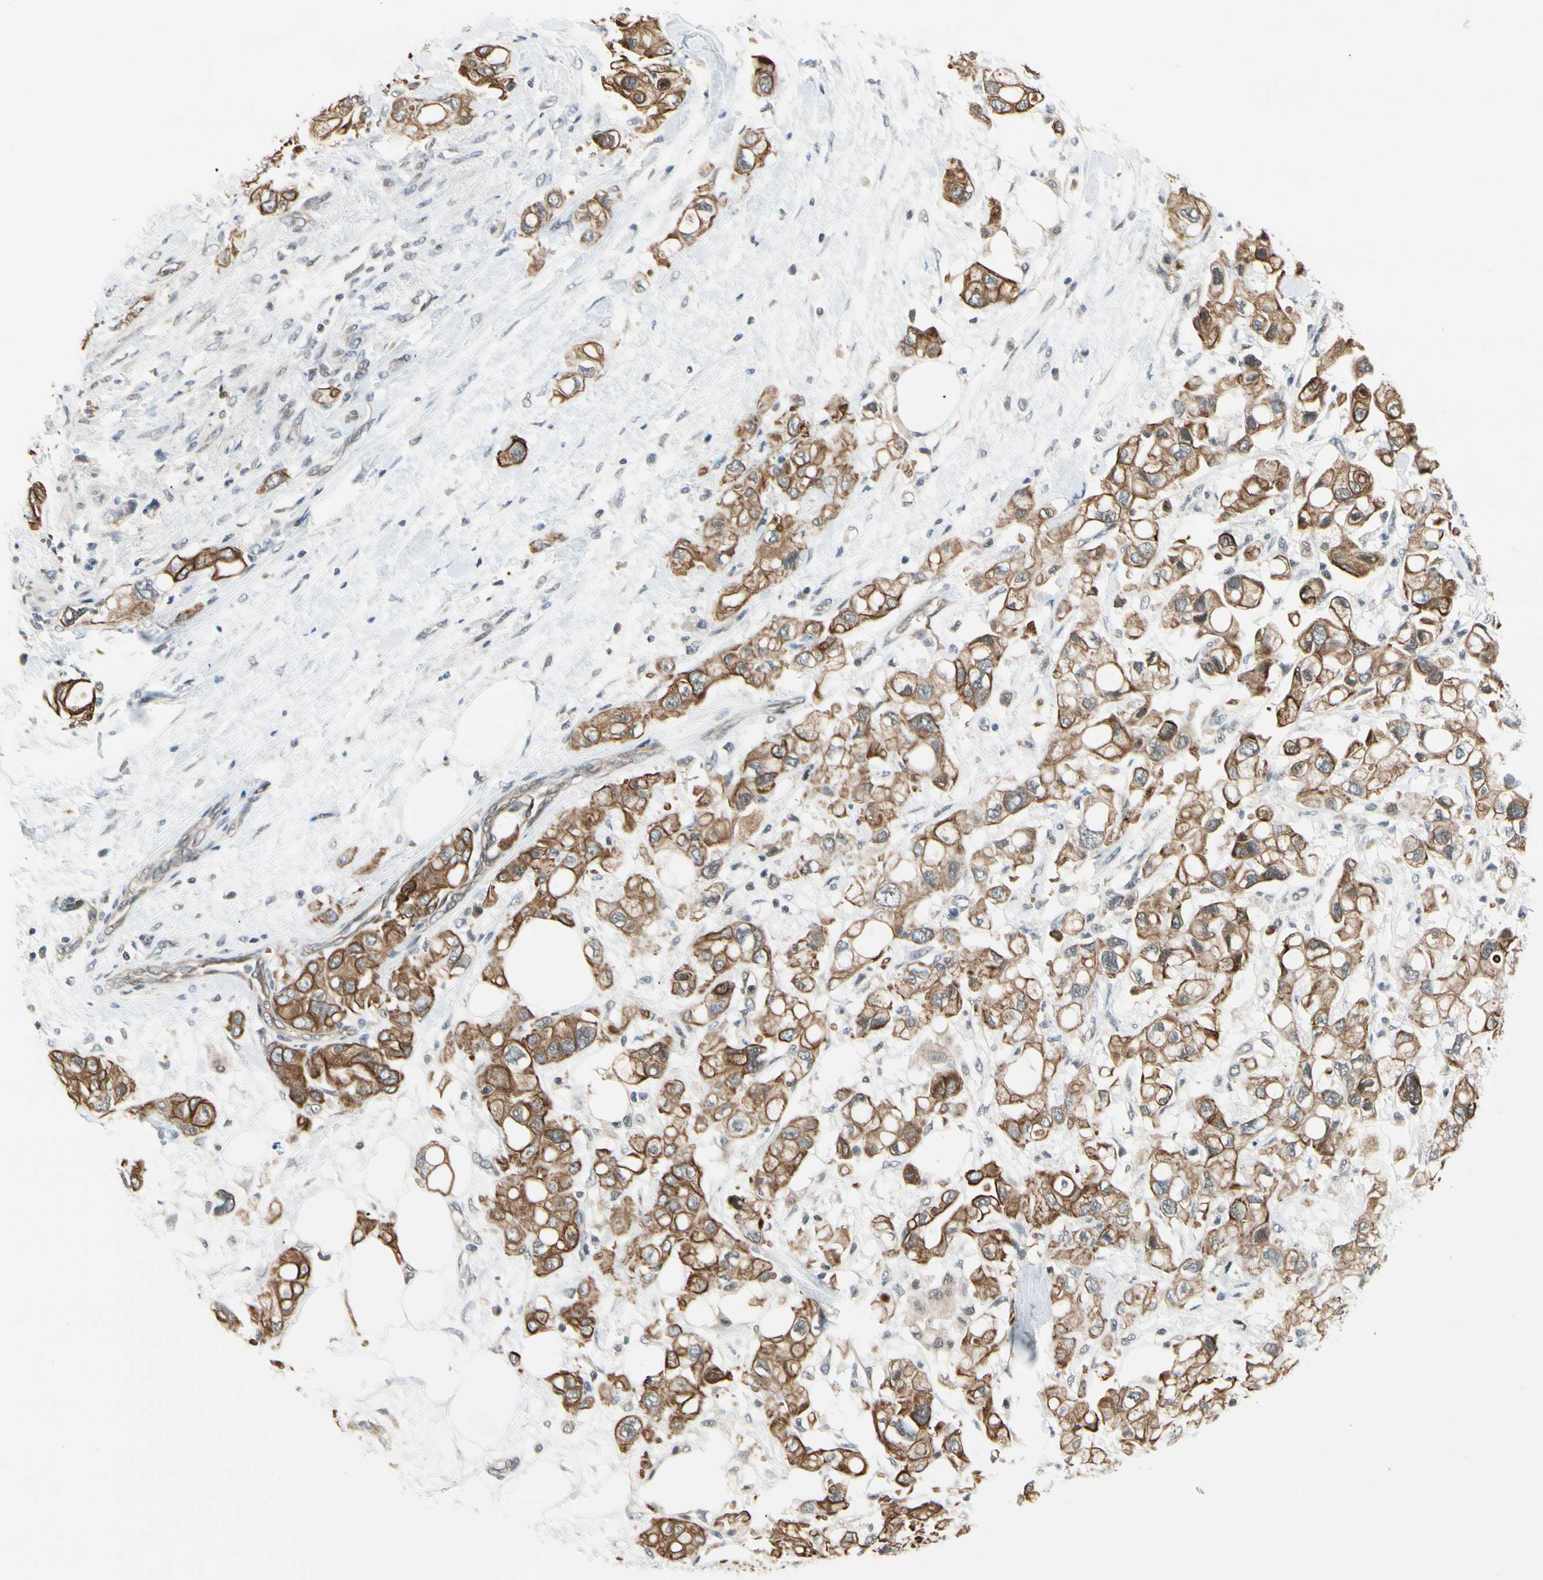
{"staining": {"intensity": "strong", "quantity": ">75%", "location": "cytoplasmic/membranous"}, "tissue": "pancreatic cancer", "cell_type": "Tumor cells", "image_type": "cancer", "snomed": [{"axis": "morphology", "description": "Adenocarcinoma, NOS"}, {"axis": "topography", "description": "Pancreas"}], "caption": "Protein analysis of adenocarcinoma (pancreatic) tissue shows strong cytoplasmic/membranous positivity in approximately >75% of tumor cells.", "gene": "TAF12", "patient": {"sex": "female", "age": 56}}